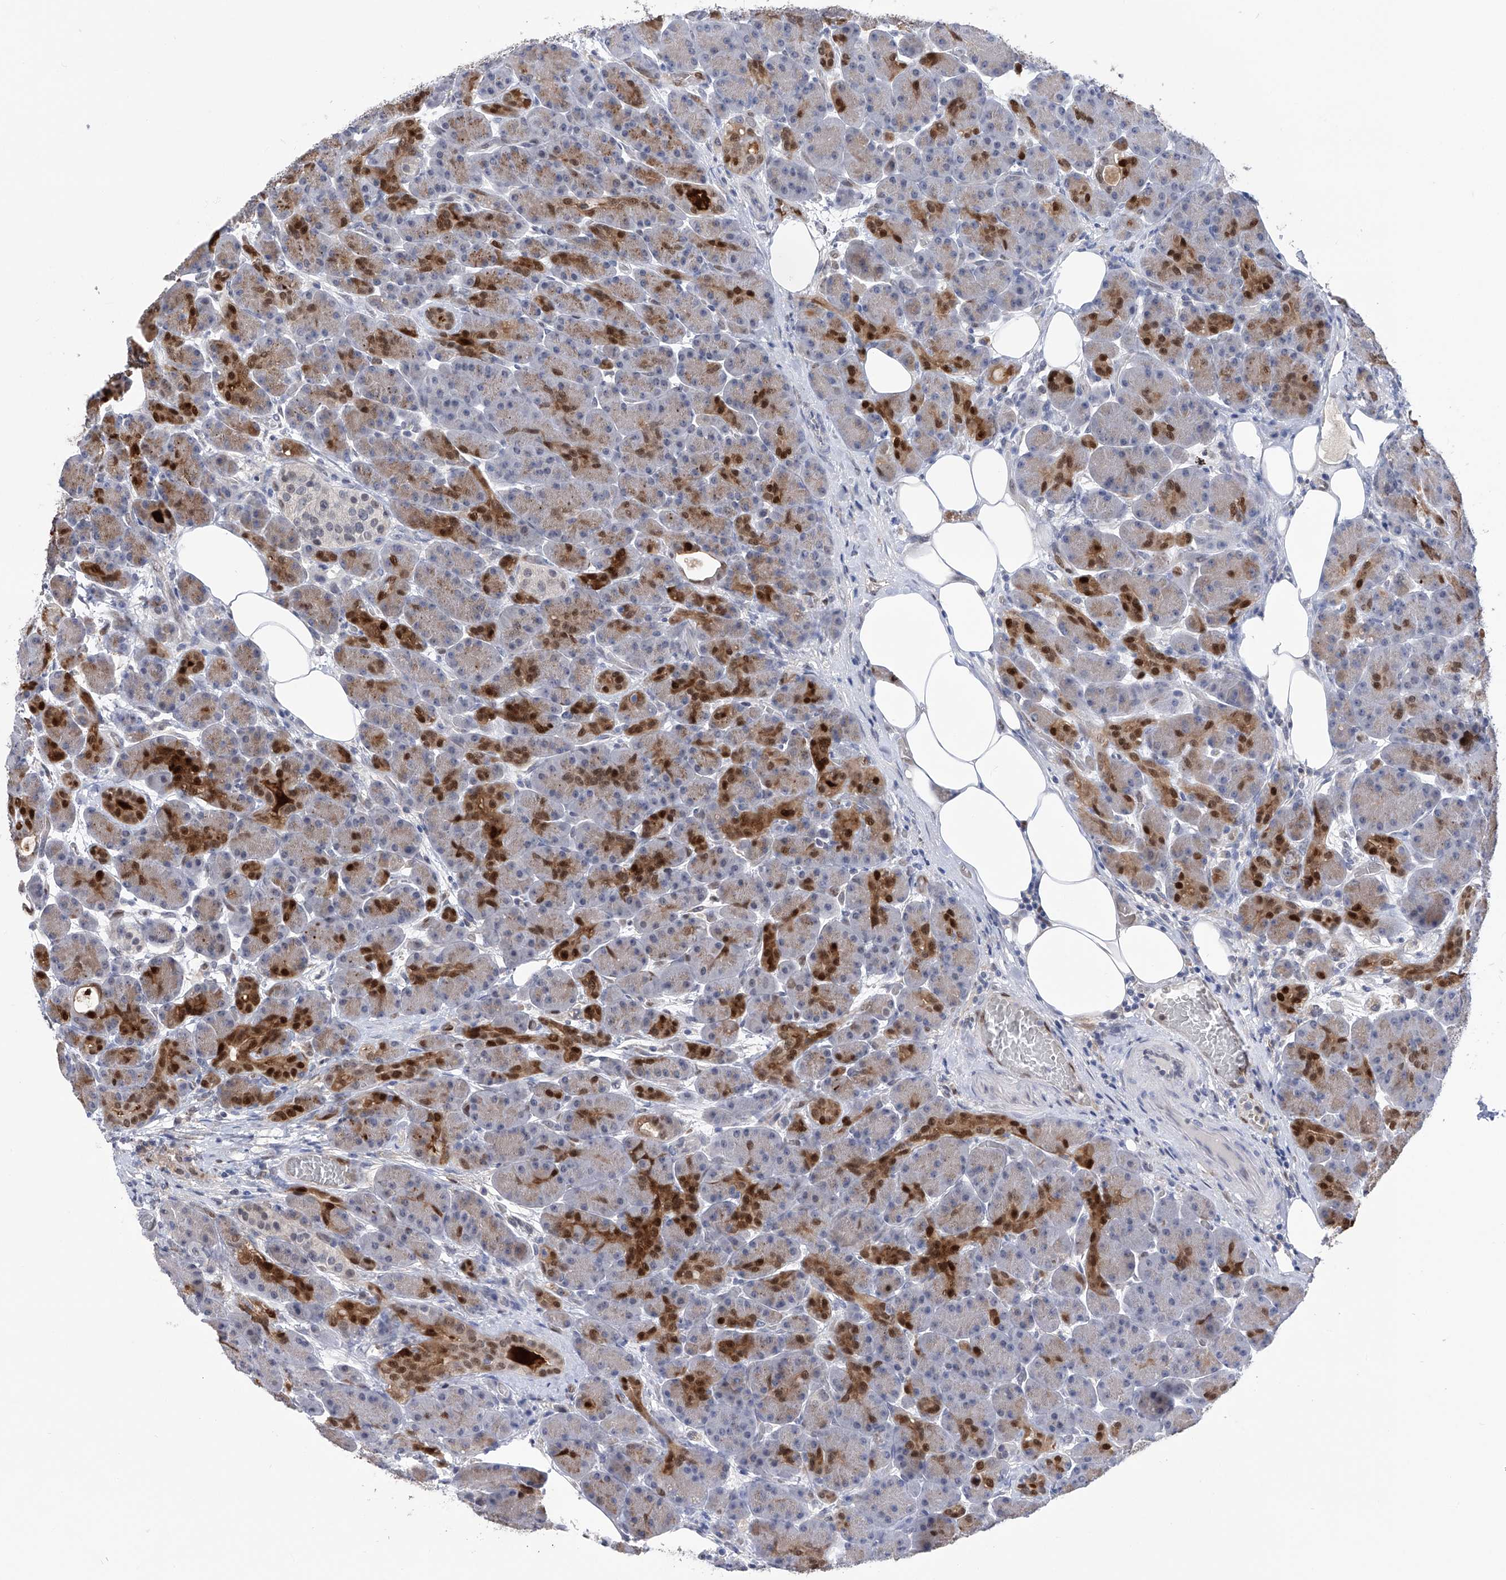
{"staining": {"intensity": "strong", "quantity": "25%-75%", "location": "cytoplasmic/membranous,nuclear"}, "tissue": "pancreas", "cell_type": "Exocrine glandular cells", "image_type": "normal", "snomed": [{"axis": "morphology", "description": "Normal tissue, NOS"}, {"axis": "topography", "description": "Pancreas"}], "caption": "This is a histology image of immunohistochemistry staining of normal pancreas, which shows strong expression in the cytoplasmic/membranous,nuclear of exocrine glandular cells.", "gene": "PHF20", "patient": {"sex": "male", "age": 63}}